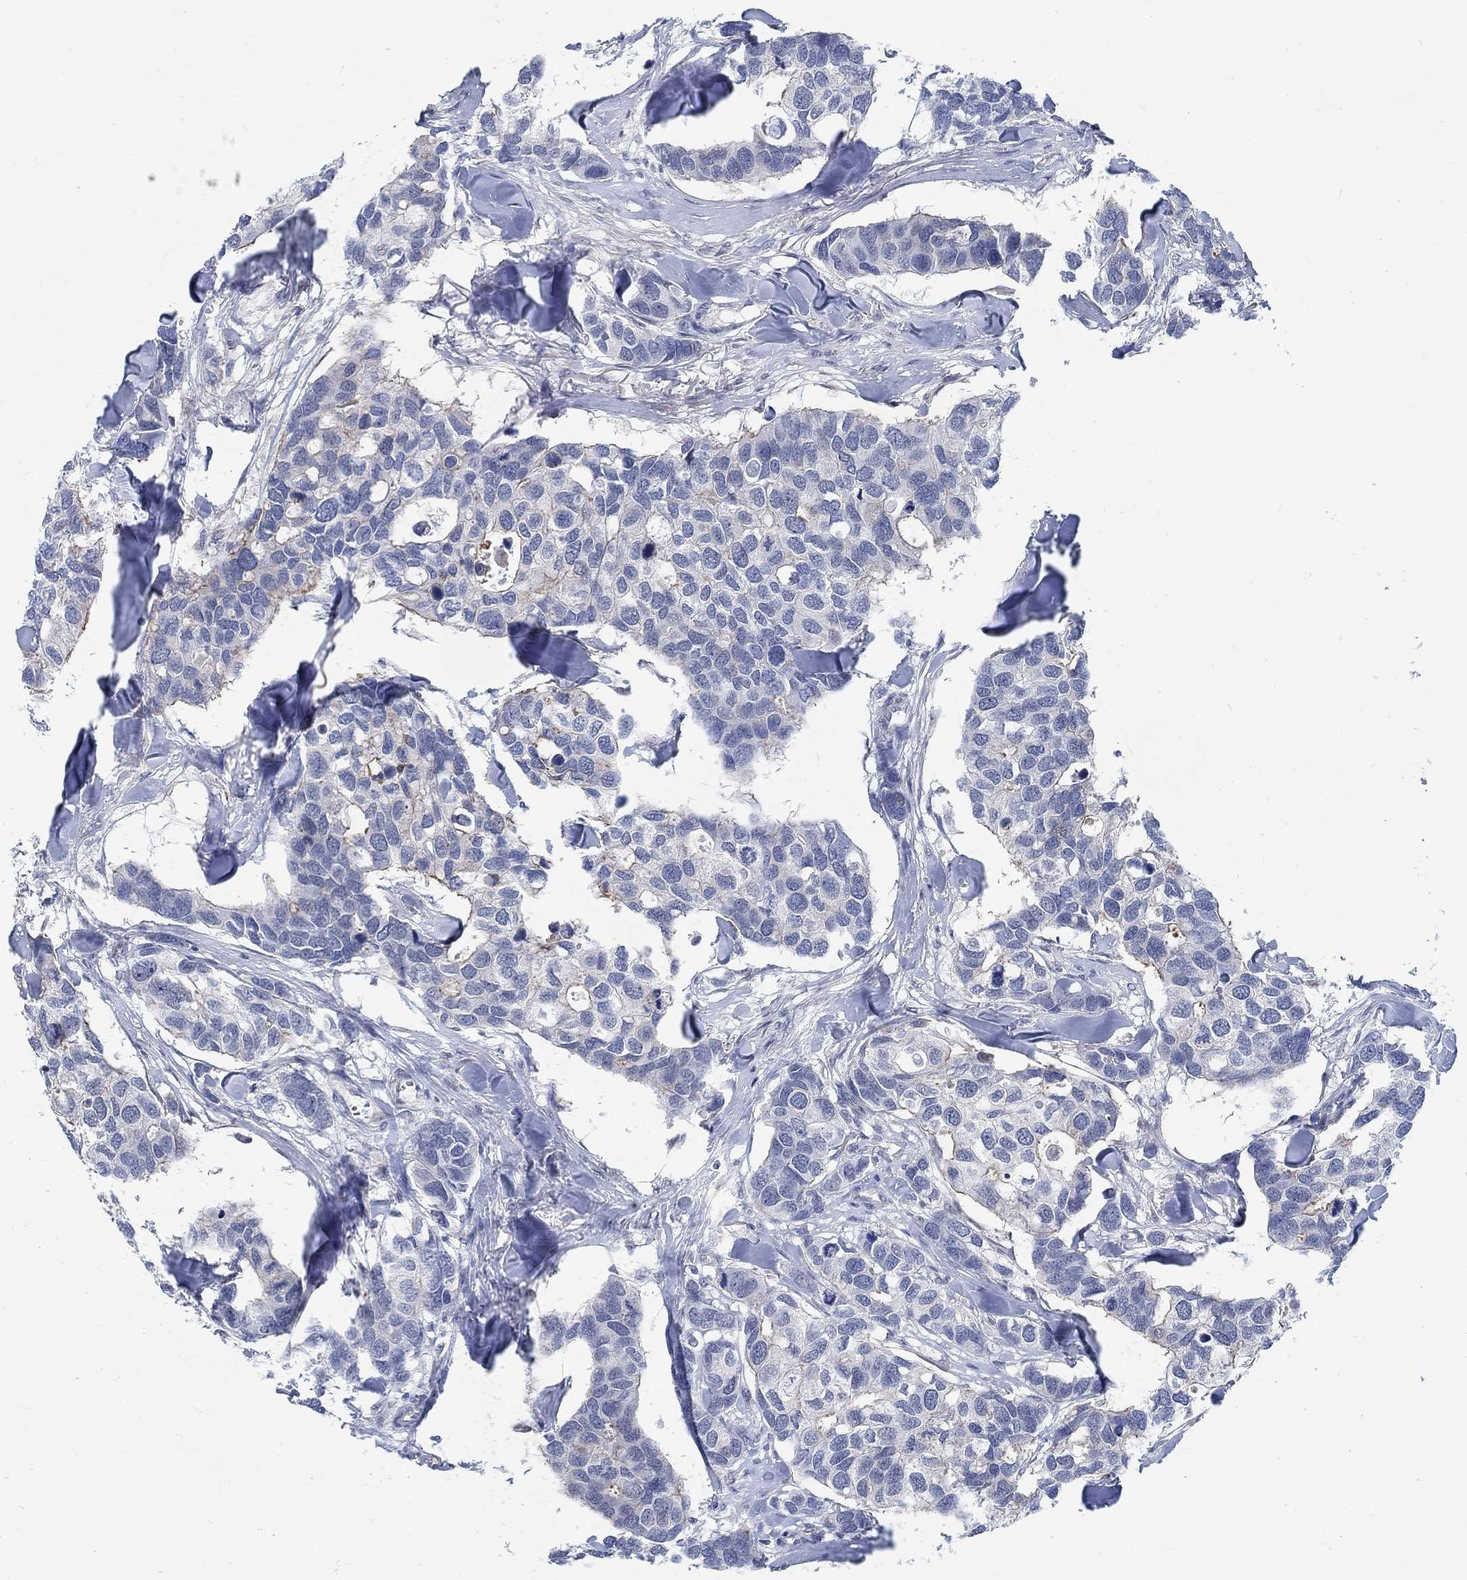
{"staining": {"intensity": "moderate", "quantity": "<25%", "location": "cytoplasmic/membranous"}, "tissue": "breast cancer", "cell_type": "Tumor cells", "image_type": "cancer", "snomed": [{"axis": "morphology", "description": "Duct carcinoma"}, {"axis": "topography", "description": "Breast"}], "caption": "Protein analysis of intraductal carcinoma (breast) tissue shows moderate cytoplasmic/membranous staining in approximately <25% of tumor cells.", "gene": "KCNH8", "patient": {"sex": "female", "age": 83}}